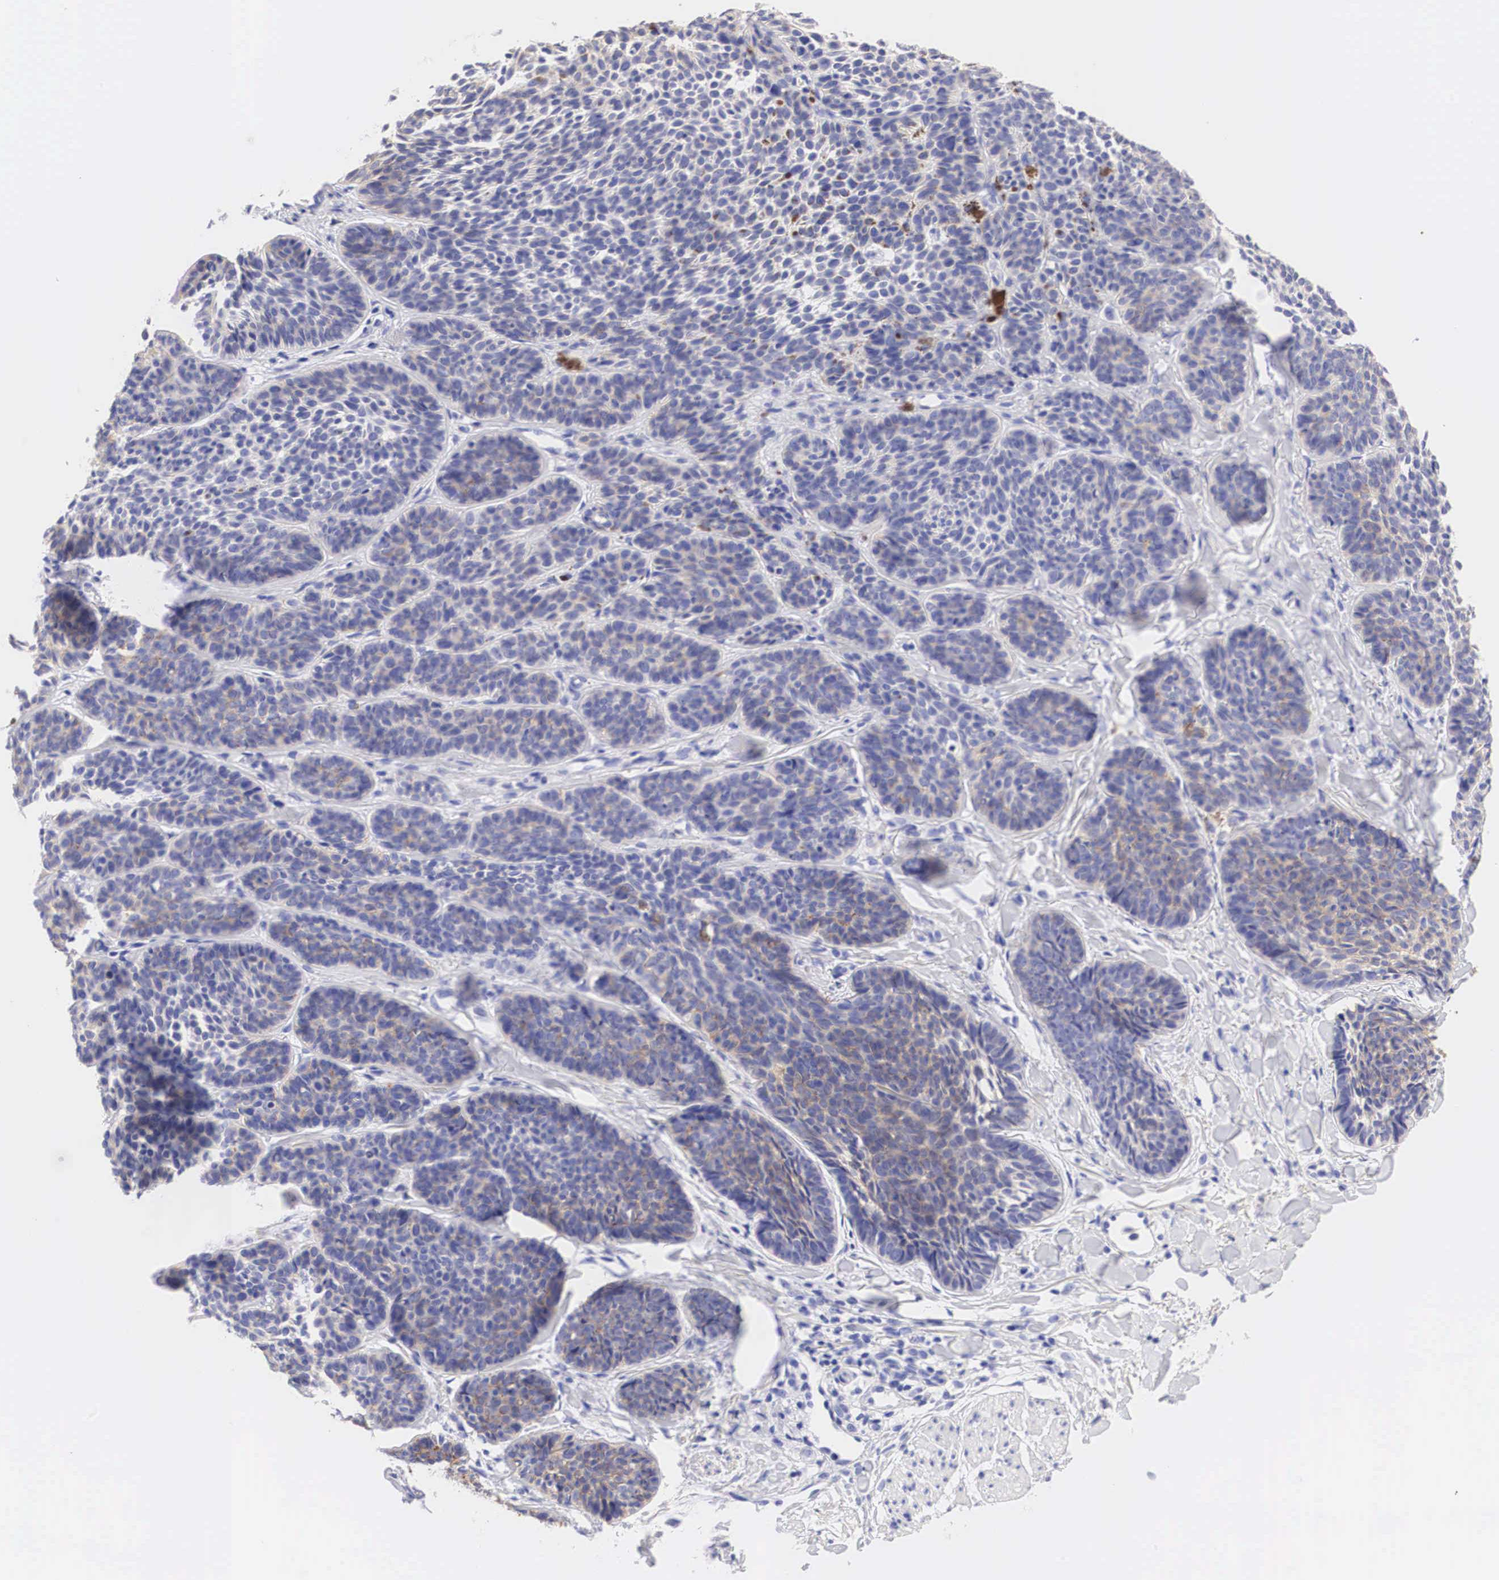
{"staining": {"intensity": "weak", "quantity": "<25%", "location": "cytoplasmic/membranous"}, "tissue": "skin cancer", "cell_type": "Tumor cells", "image_type": "cancer", "snomed": [{"axis": "morphology", "description": "Basal cell carcinoma"}, {"axis": "topography", "description": "Skin"}], "caption": "Immunohistochemical staining of human skin basal cell carcinoma displays no significant positivity in tumor cells.", "gene": "ERBB2", "patient": {"sex": "female", "age": 62}}